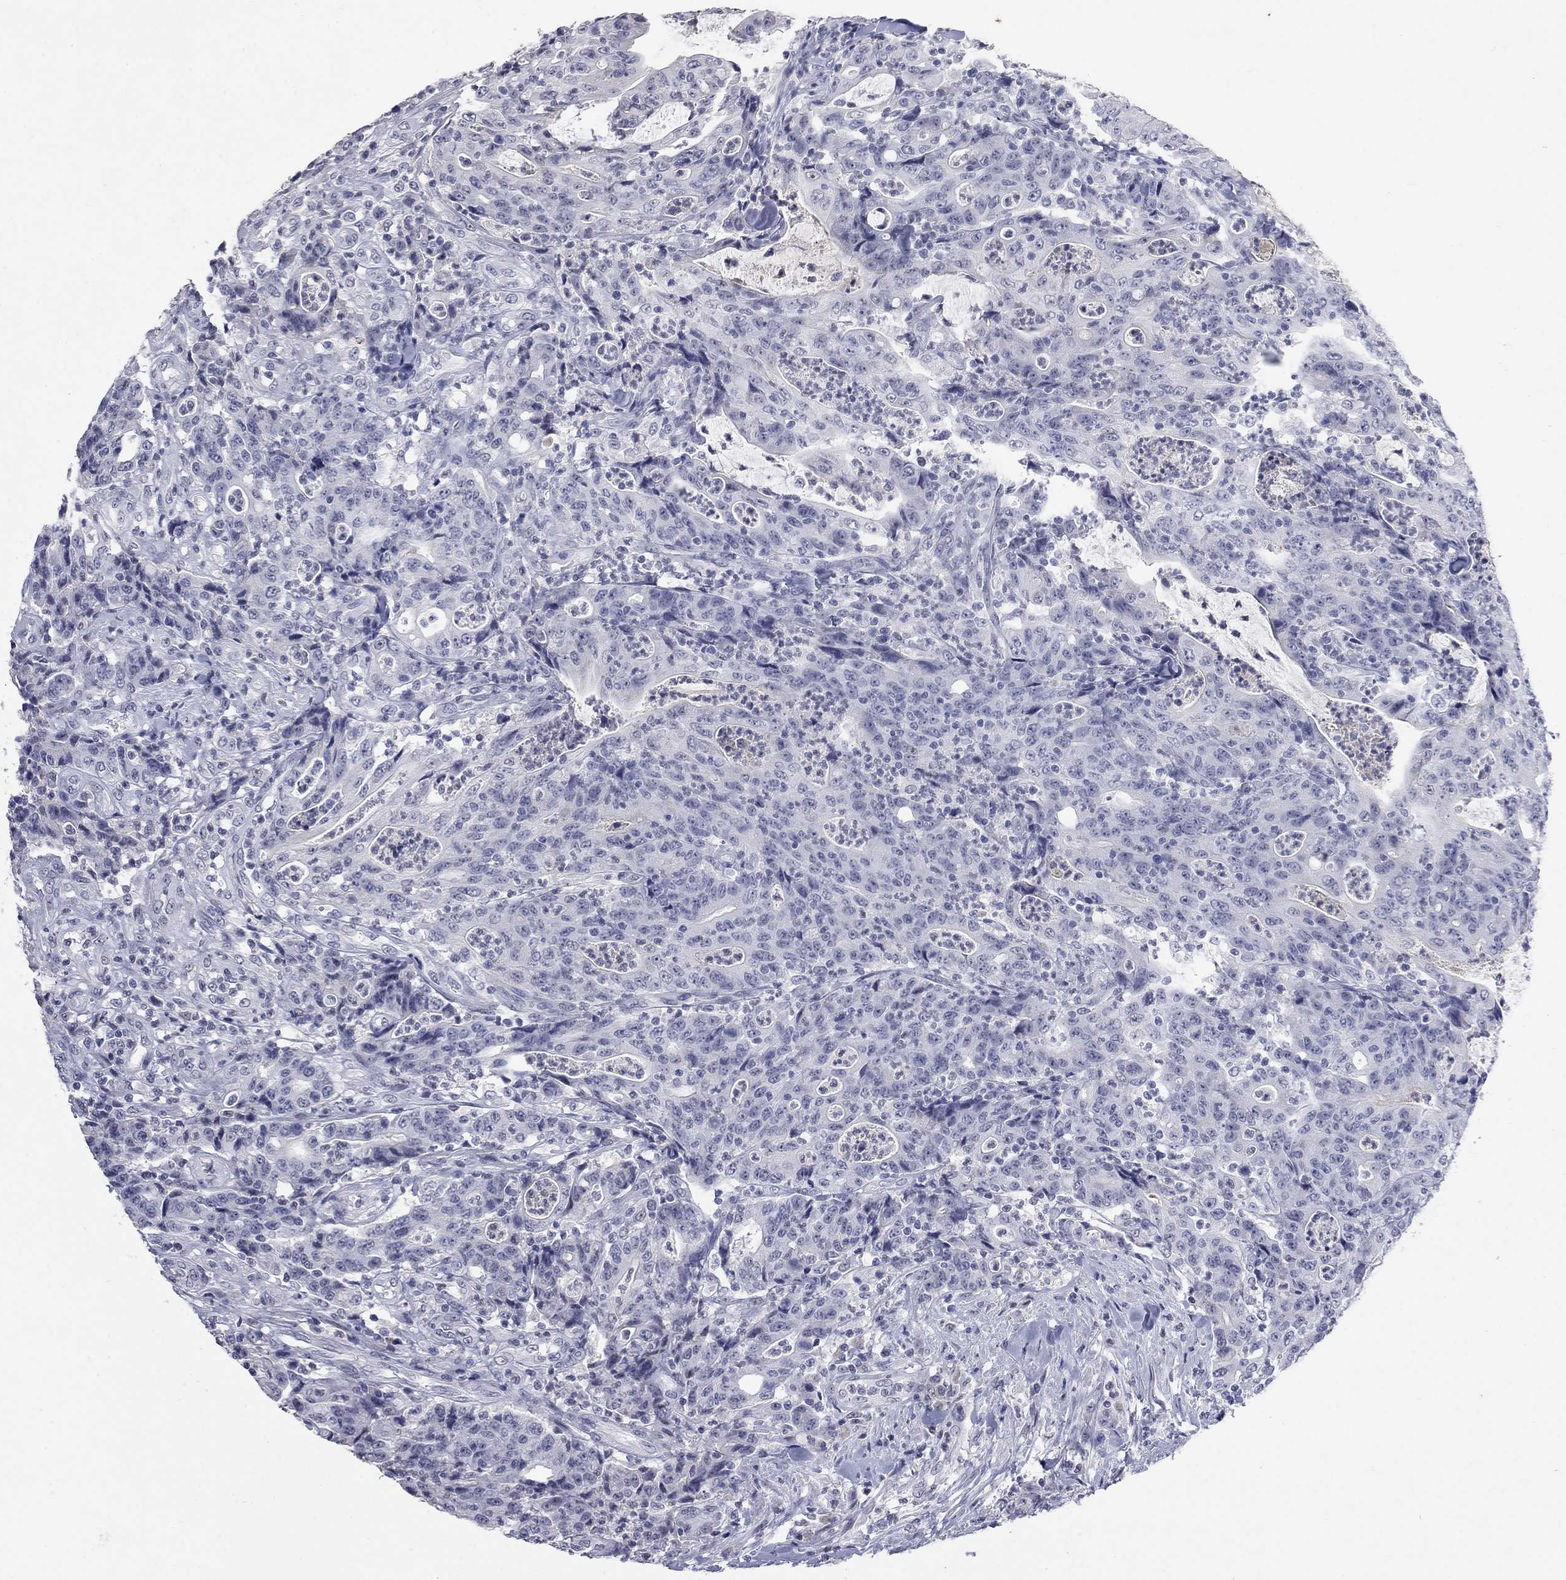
{"staining": {"intensity": "negative", "quantity": "none", "location": "none"}, "tissue": "colorectal cancer", "cell_type": "Tumor cells", "image_type": "cancer", "snomed": [{"axis": "morphology", "description": "Adenocarcinoma, NOS"}, {"axis": "topography", "description": "Colon"}], "caption": "Adenocarcinoma (colorectal) was stained to show a protein in brown. There is no significant positivity in tumor cells. Nuclei are stained in blue.", "gene": "SLC51A", "patient": {"sex": "male", "age": 70}}